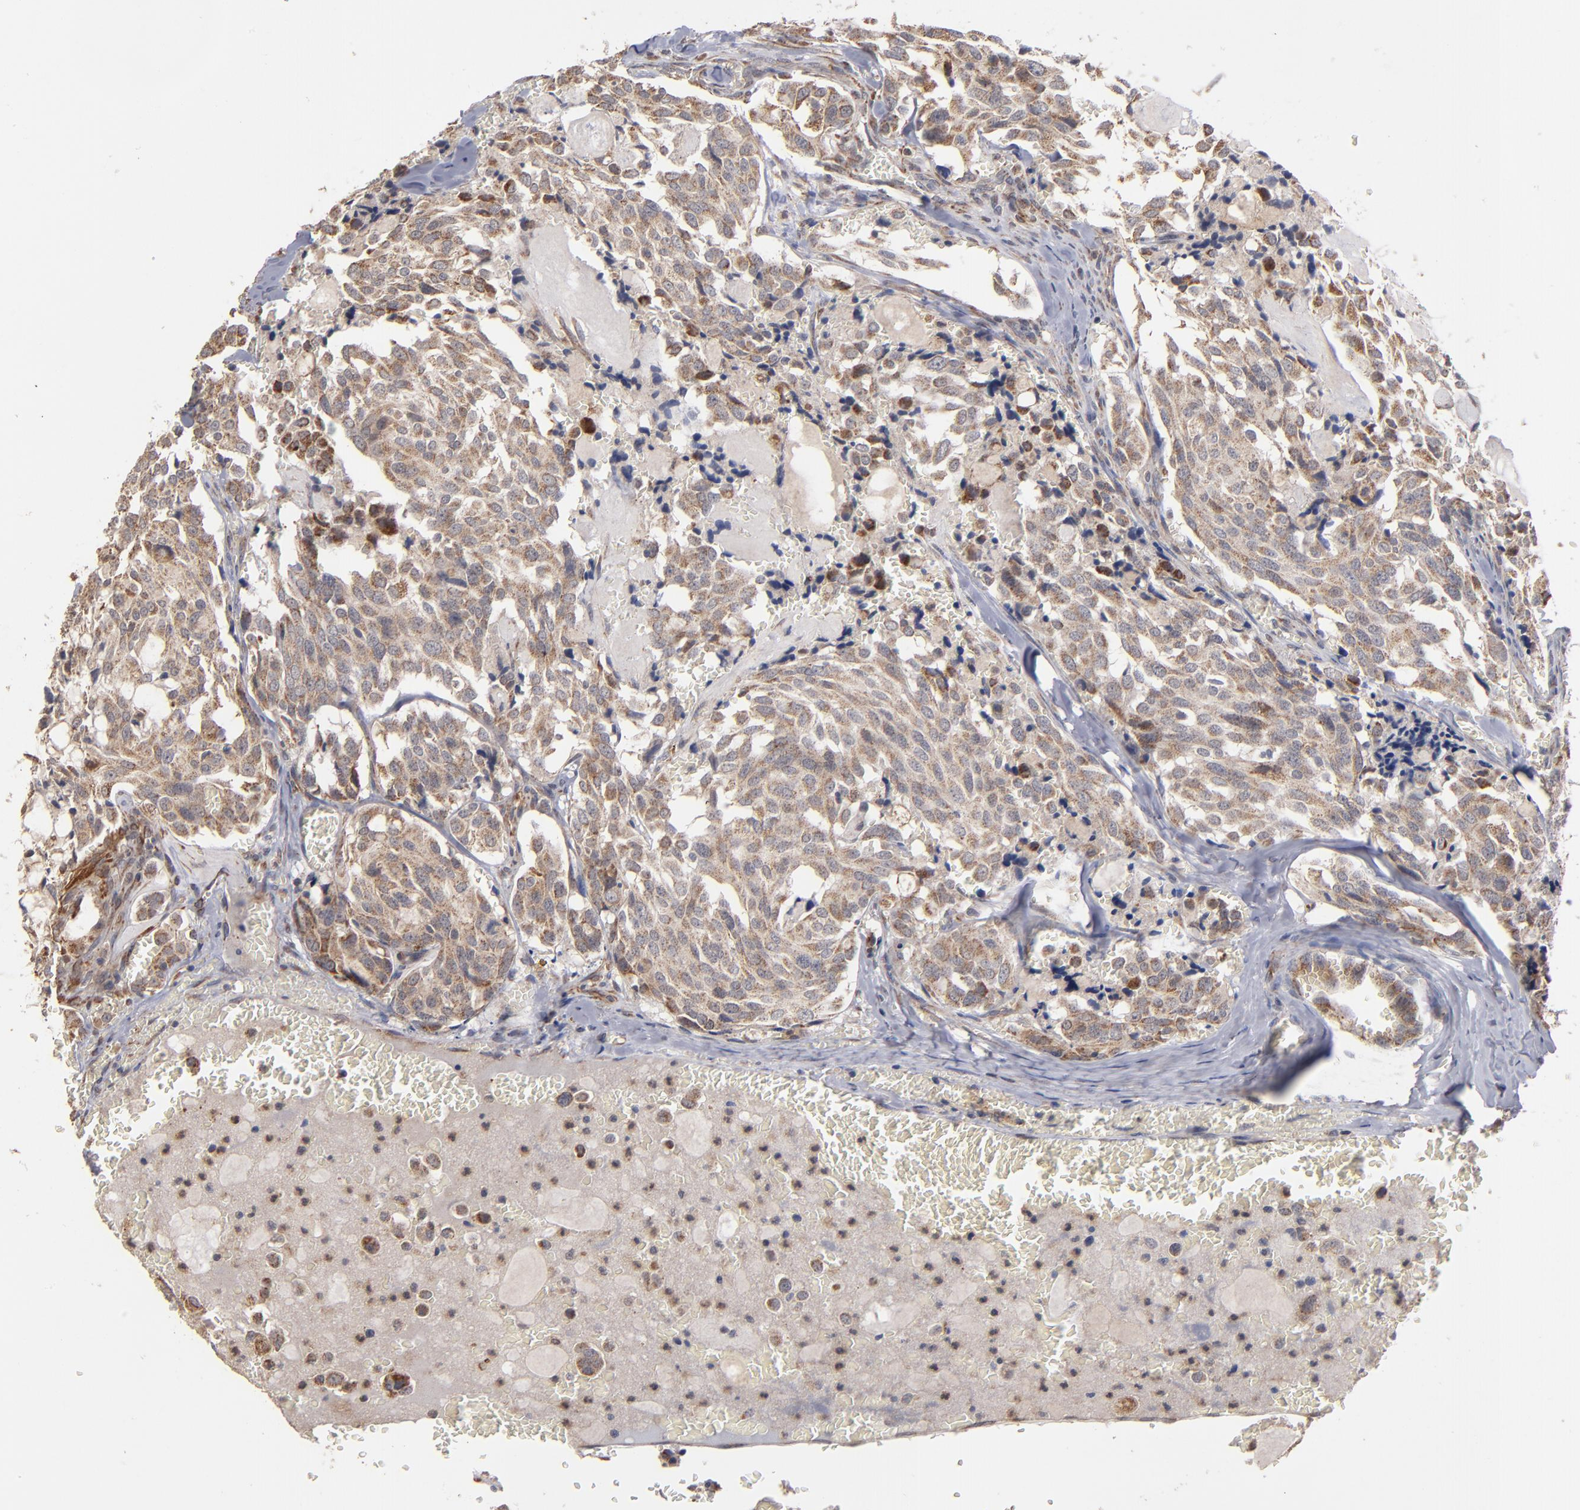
{"staining": {"intensity": "moderate", "quantity": ">75%", "location": "cytoplasmic/membranous"}, "tissue": "thyroid cancer", "cell_type": "Tumor cells", "image_type": "cancer", "snomed": [{"axis": "morphology", "description": "Carcinoma, NOS"}, {"axis": "morphology", "description": "Carcinoid, malignant, NOS"}, {"axis": "topography", "description": "Thyroid gland"}], "caption": "An immunohistochemistry (IHC) photomicrograph of tumor tissue is shown. Protein staining in brown highlights moderate cytoplasmic/membranous positivity in carcinoma (thyroid) within tumor cells.", "gene": "MIPOL1", "patient": {"sex": "male", "age": 33}}